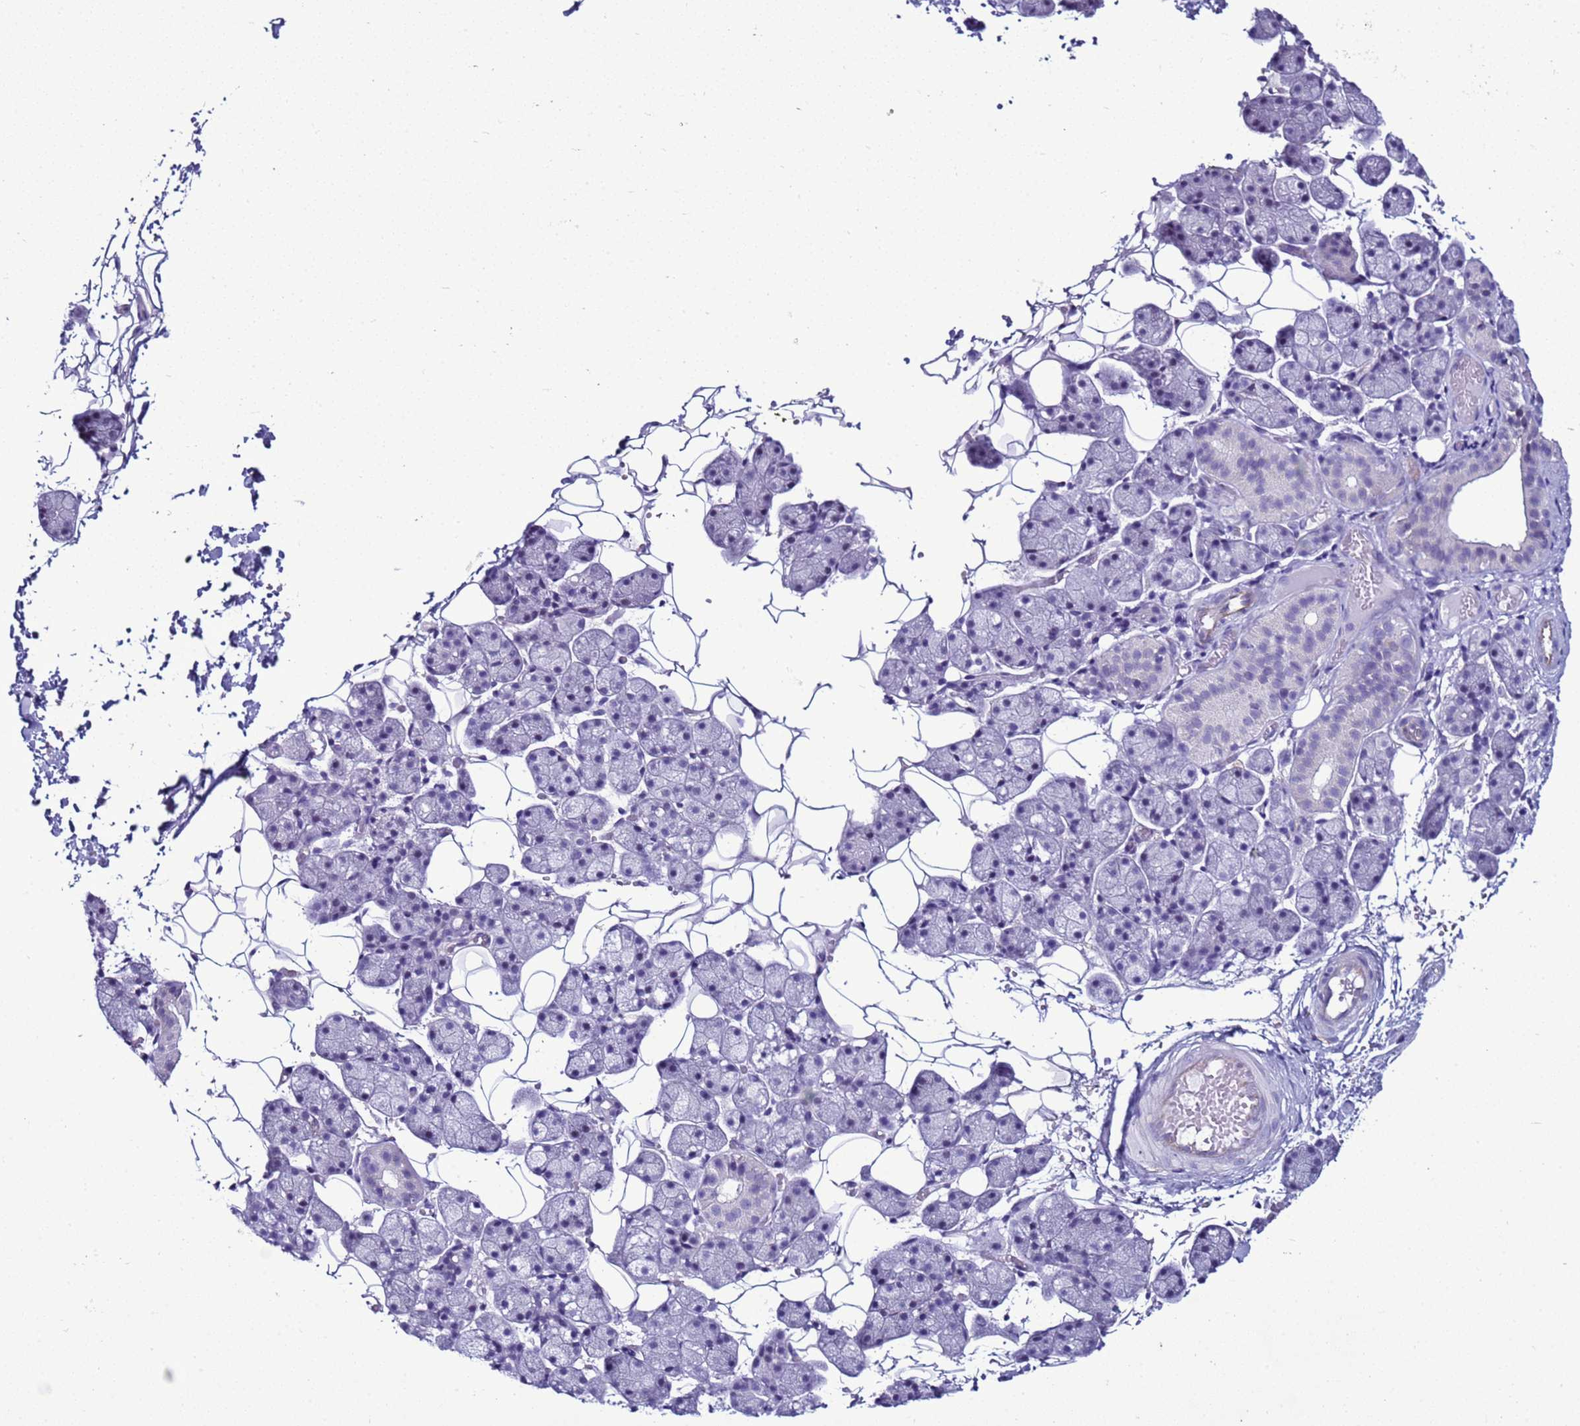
{"staining": {"intensity": "negative", "quantity": "none", "location": "none"}, "tissue": "salivary gland", "cell_type": "Glandular cells", "image_type": "normal", "snomed": [{"axis": "morphology", "description": "Normal tissue, NOS"}, {"axis": "topography", "description": "Salivary gland"}], "caption": "Immunohistochemistry (IHC) of benign human salivary gland reveals no staining in glandular cells.", "gene": "LRRC10B", "patient": {"sex": "female", "age": 33}}